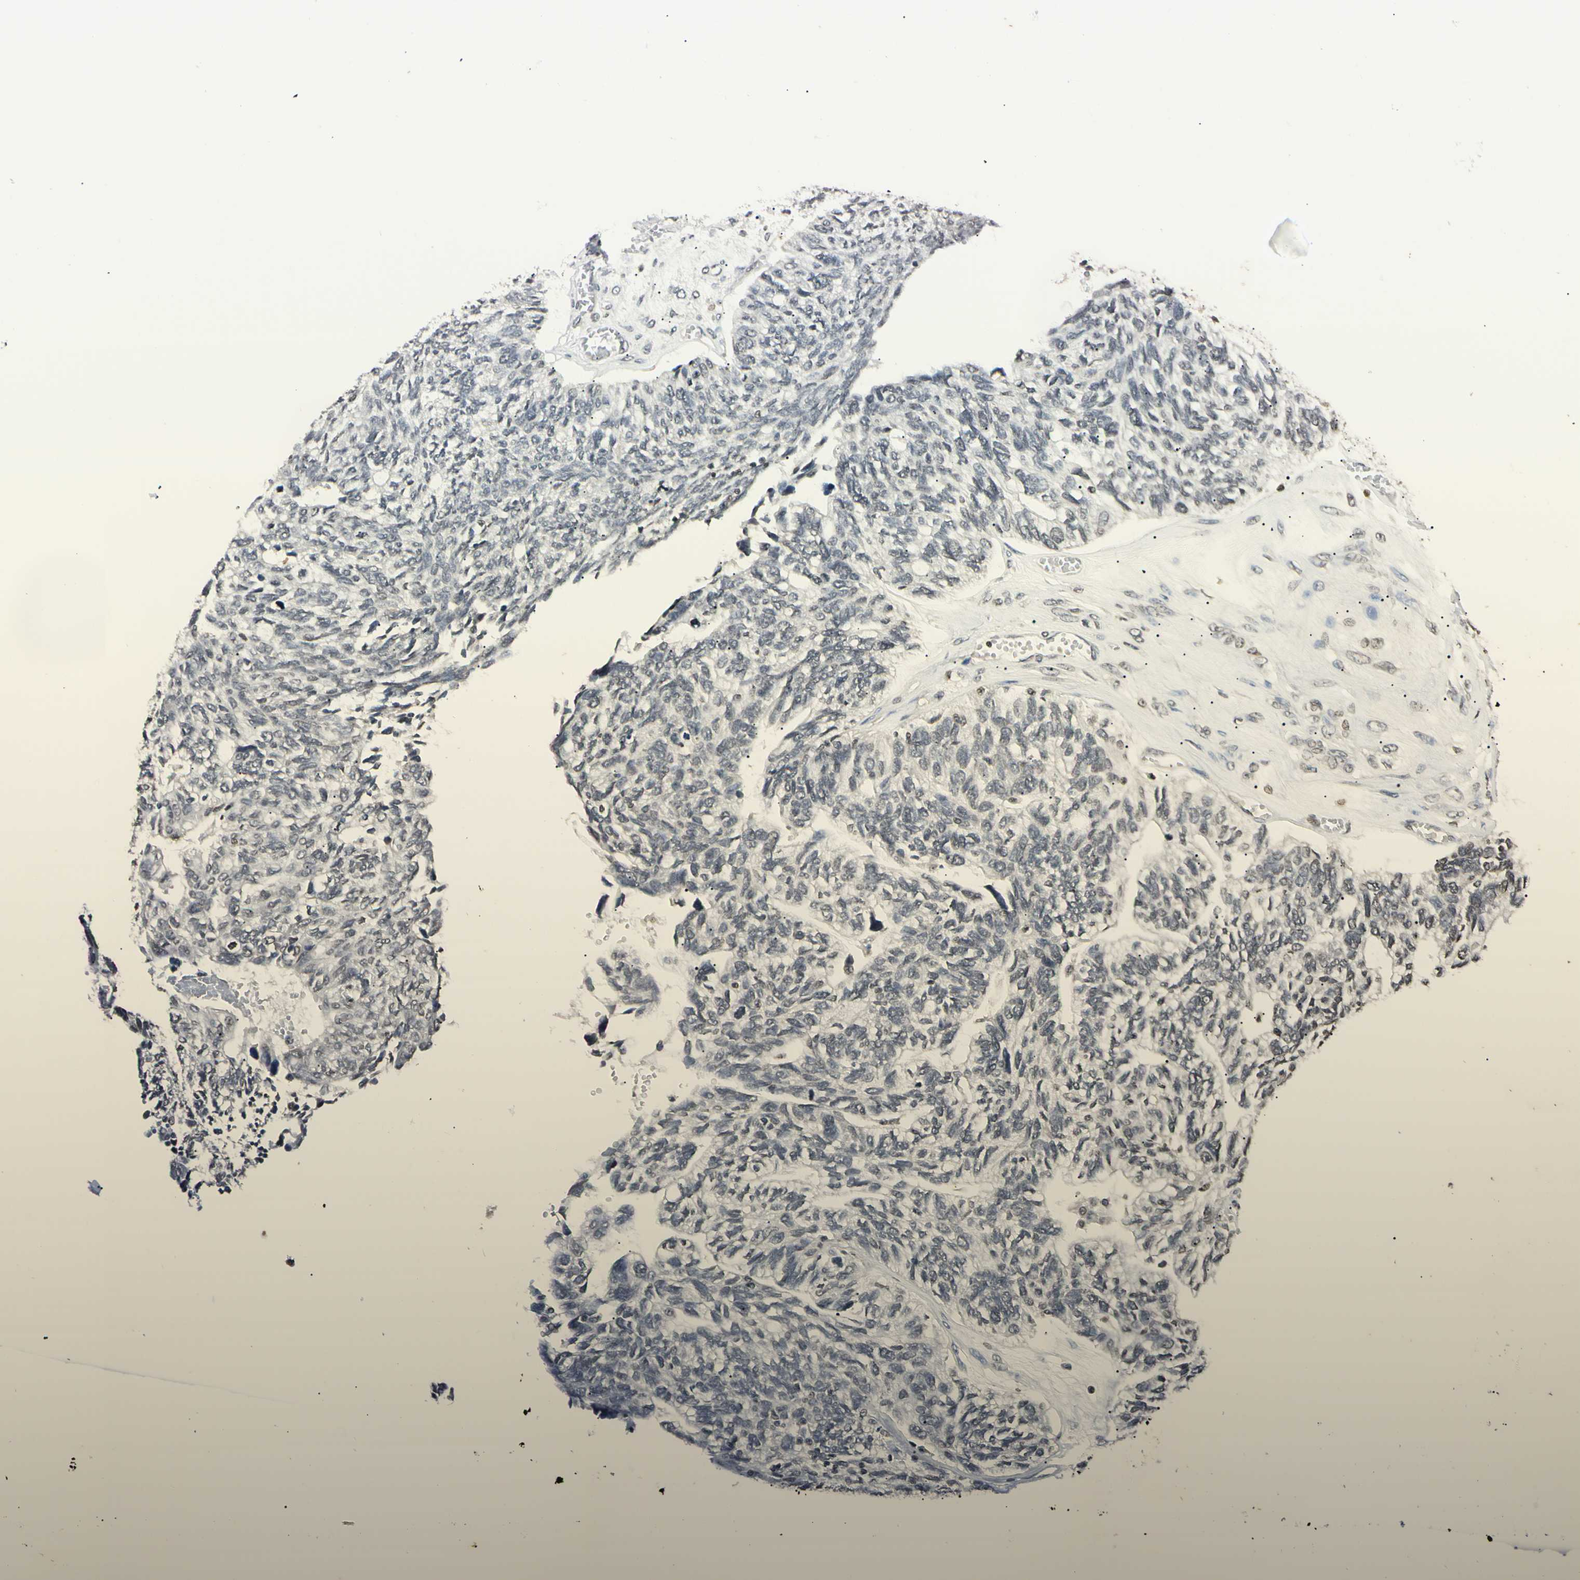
{"staining": {"intensity": "weak", "quantity": "<25%", "location": "nuclear"}, "tissue": "ovarian cancer", "cell_type": "Tumor cells", "image_type": "cancer", "snomed": [{"axis": "morphology", "description": "Cystadenocarcinoma, serous, NOS"}, {"axis": "topography", "description": "Ovary"}], "caption": "DAB immunohistochemical staining of human ovarian cancer demonstrates no significant expression in tumor cells.", "gene": "CDC45", "patient": {"sex": "female", "age": 79}}